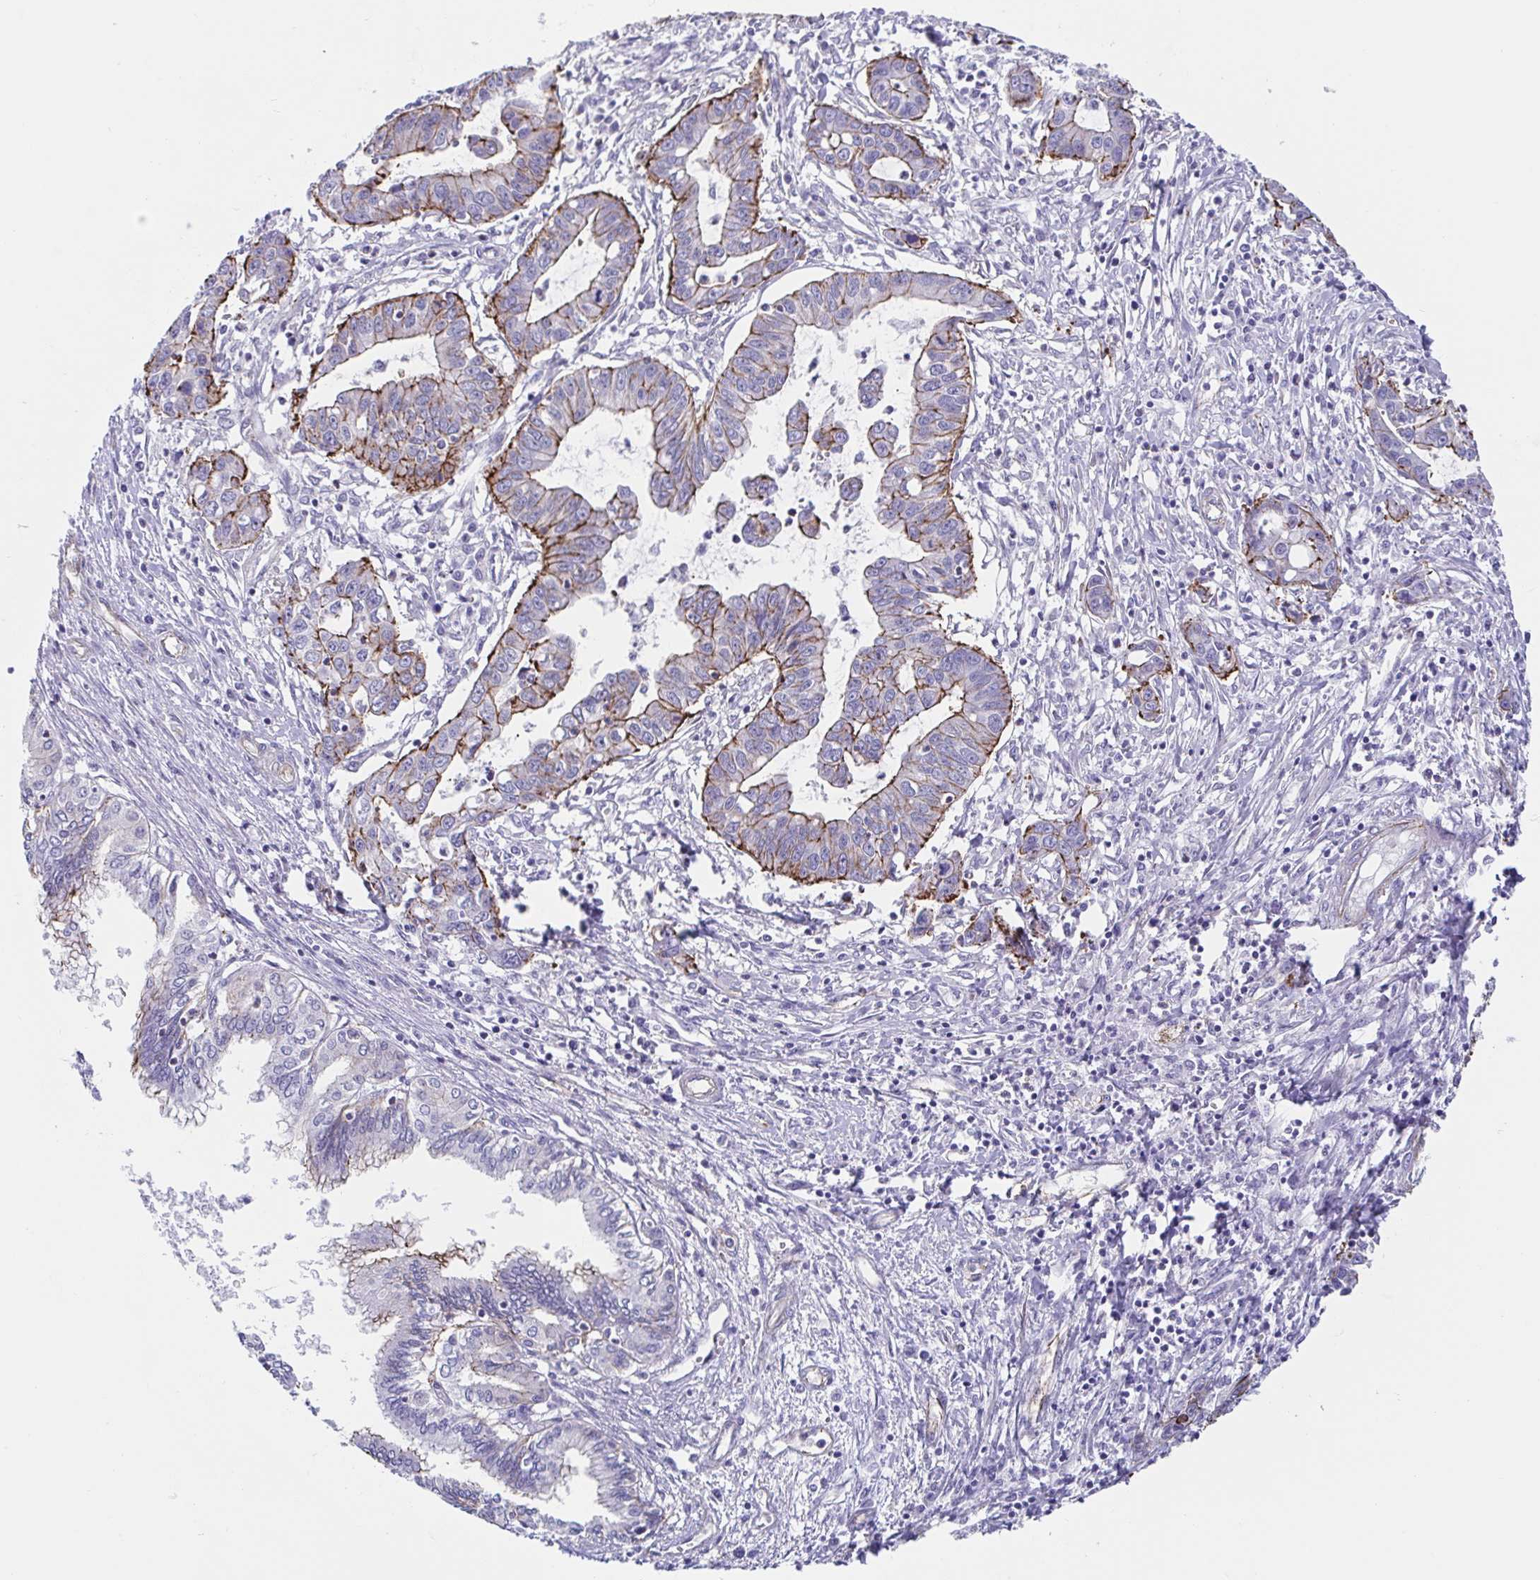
{"staining": {"intensity": "moderate", "quantity": "25%-75%", "location": "cytoplasmic/membranous"}, "tissue": "liver cancer", "cell_type": "Tumor cells", "image_type": "cancer", "snomed": [{"axis": "morphology", "description": "Cholangiocarcinoma"}, {"axis": "topography", "description": "Liver"}], "caption": "Liver cancer tissue shows moderate cytoplasmic/membranous staining in about 25%-75% of tumor cells (DAB (3,3'-diaminobenzidine) IHC, brown staining for protein, blue staining for nuclei).", "gene": "TRAM2", "patient": {"sex": "male", "age": 58}}